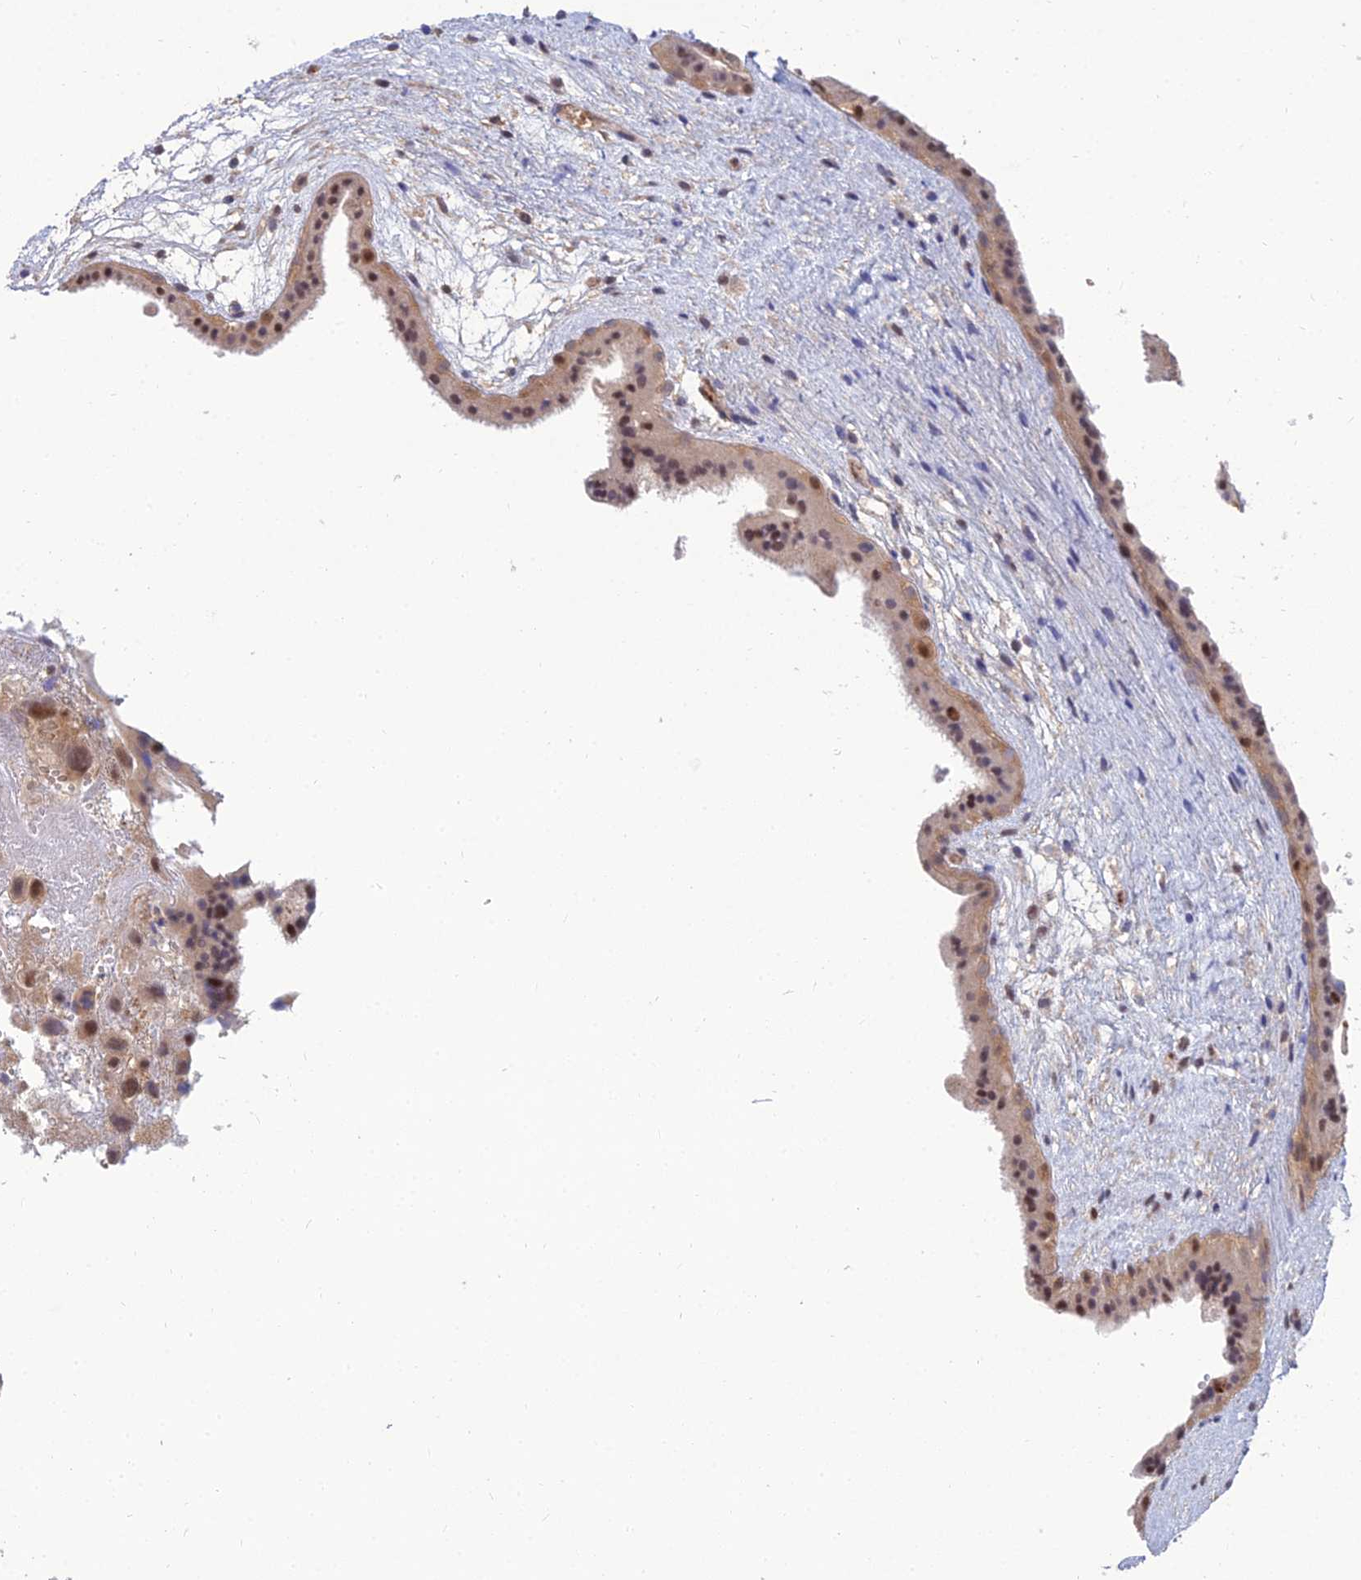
{"staining": {"intensity": "strong", "quantity": ">75%", "location": "nuclear"}, "tissue": "fallopian tube", "cell_type": "Glandular cells", "image_type": "normal", "snomed": [{"axis": "morphology", "description": "Normal tissue, NOS"}, {"axis": "topography", "description": "Fallopian tube"}, {"axis": "topography", "description": "Placenta"}], "caption": "Immunohistochemical staining of normal fallopian tube demonstrates strong nuclear protein expression in approximately >75% of glandular cells.", "gene": "DNPEP", "patient": {"sex": "female", "age": 34}}